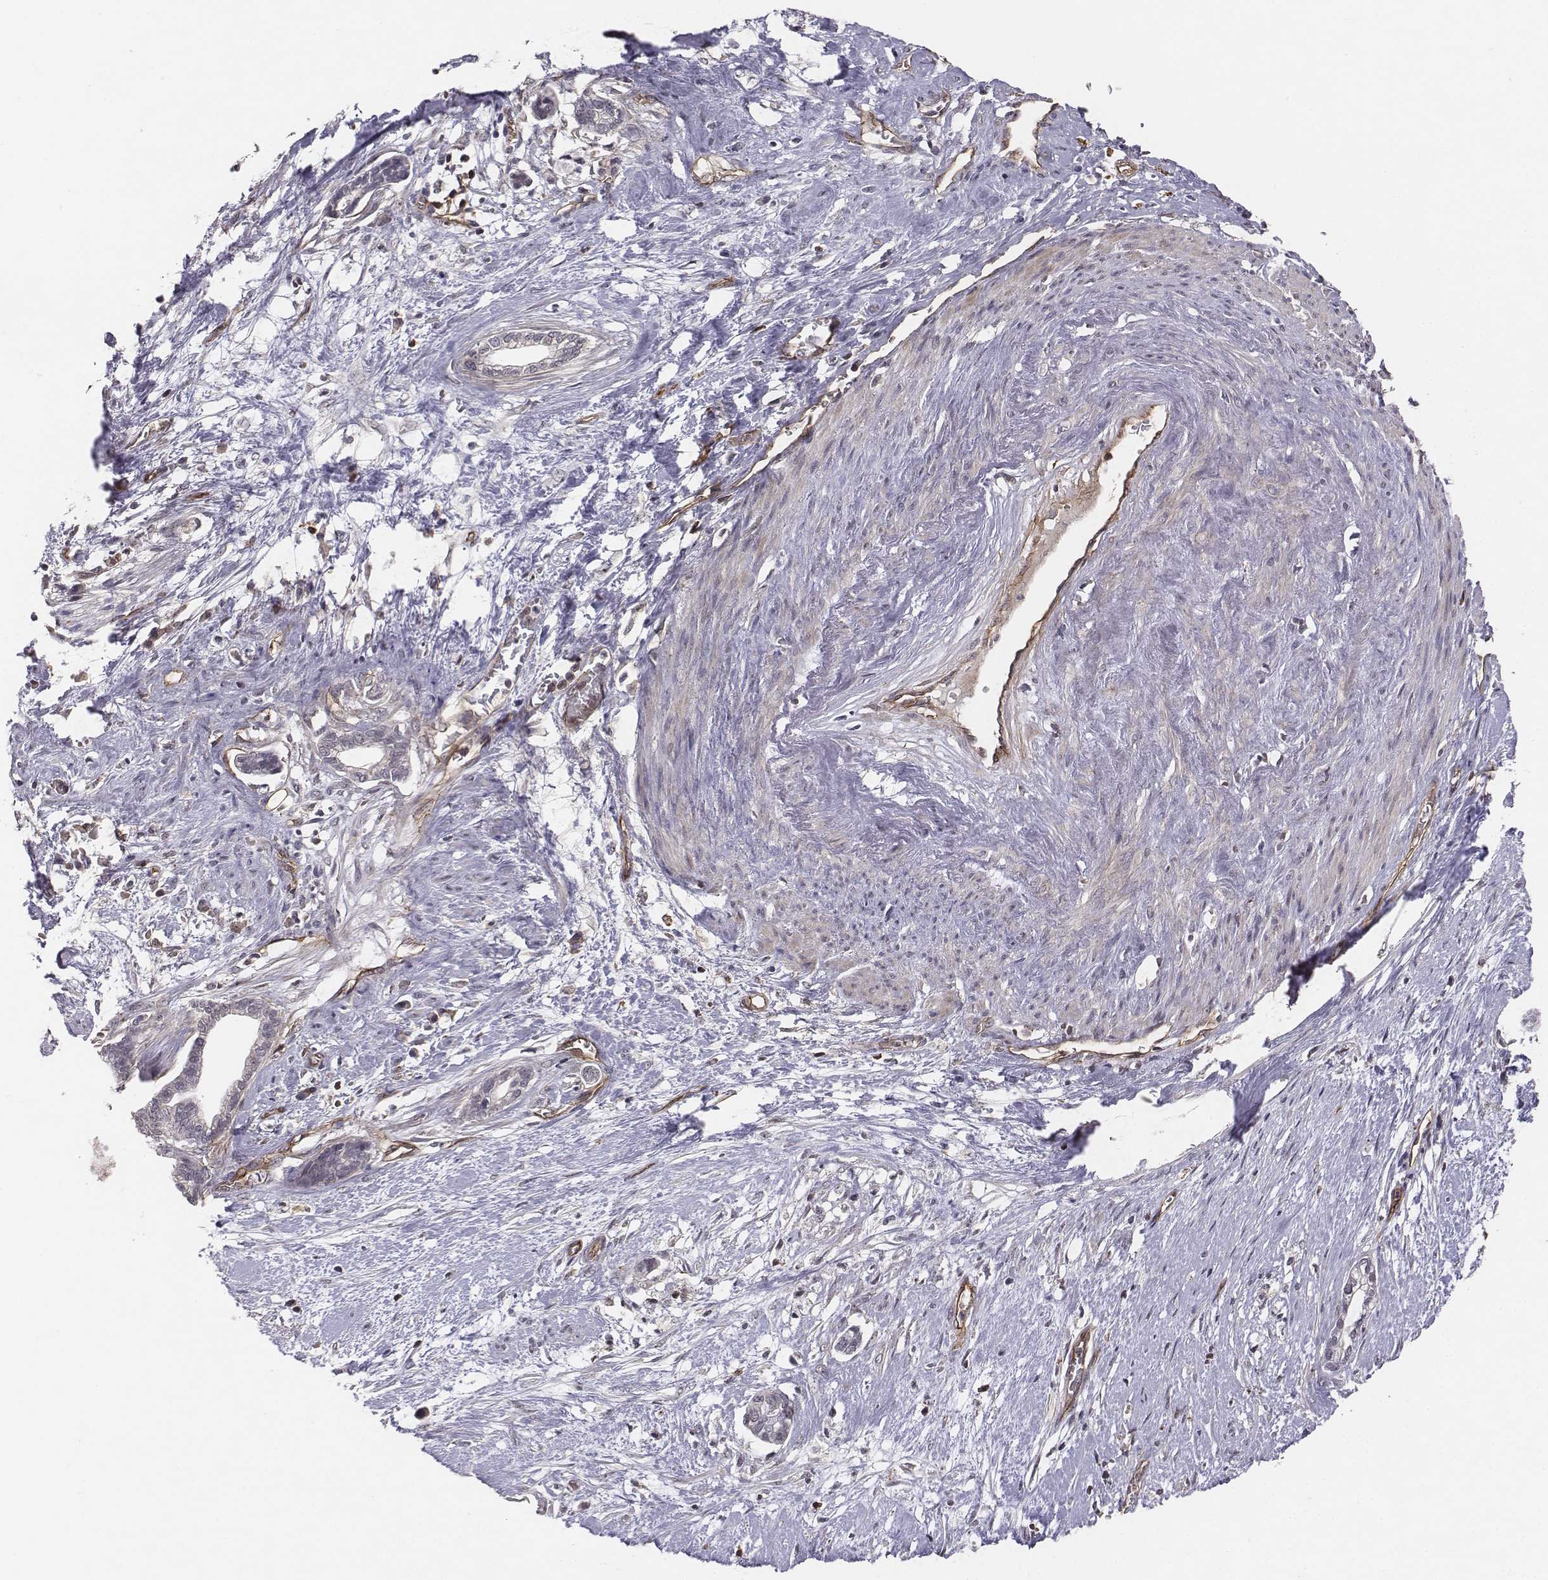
{"staining": {"intensity": "negative", "quantity": "none", "location": "none"}, "tissue": "cervical cancer", "cell_type": "Tumor cells", "image_type": "cancer", "snomed": [{"axis": "morphology", "description": "Adenocarcinoma, NOS"}, {"axis": "topography", "description": "Cervix"}], "caption": "There is no significant positivity in tumor cells of cervical cancer. The staining is performed using DAB (3,3'-diaminobenzidine) brown chromogen with nuclei counter-stained in using hematoxylin.", "gene": "PTPRG", "patient": {"sex": "female", "age": 62}}